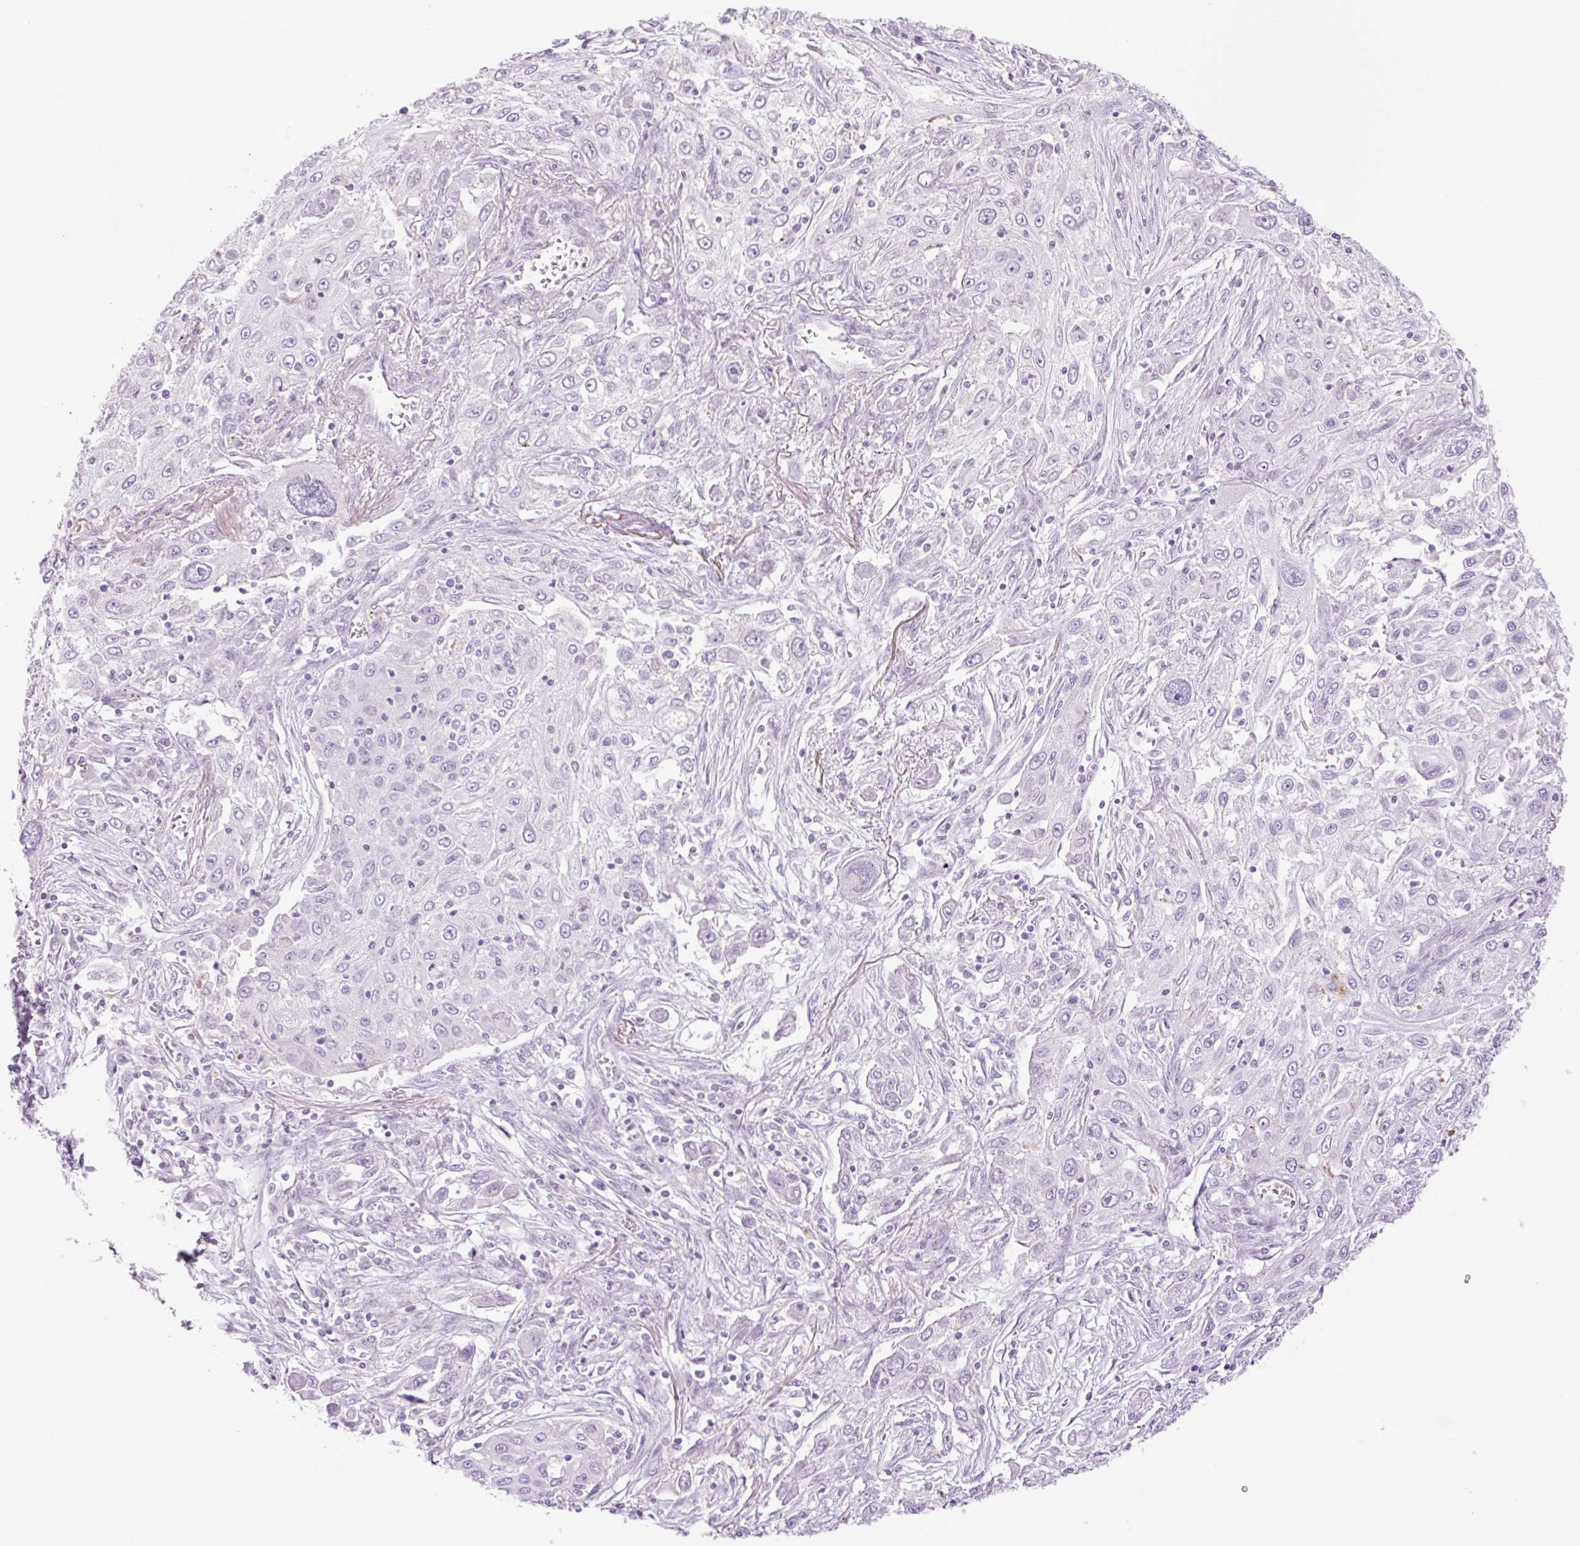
{"staining": {"intensity": "negative", "quantity": "none", "location": "none"}, "tissue": "lung cancer", "cell_type": "Tumor cells", "image_type": "cancer", "snomed": [{"axis": "morphology", "description": "Squamous cell carcinoma, NOS"}, {"axis": "topography", "description": "Lung"}], "caption": "Histopathology image shows no significant protein expression in tumor cells of lung cancer (squamous cell carcinoma). (Brightfield microscopy of DAB immunohistochemistry at high magnification).", "gene": "TBX15", "patient": {"sex": "female", "age": 69}}